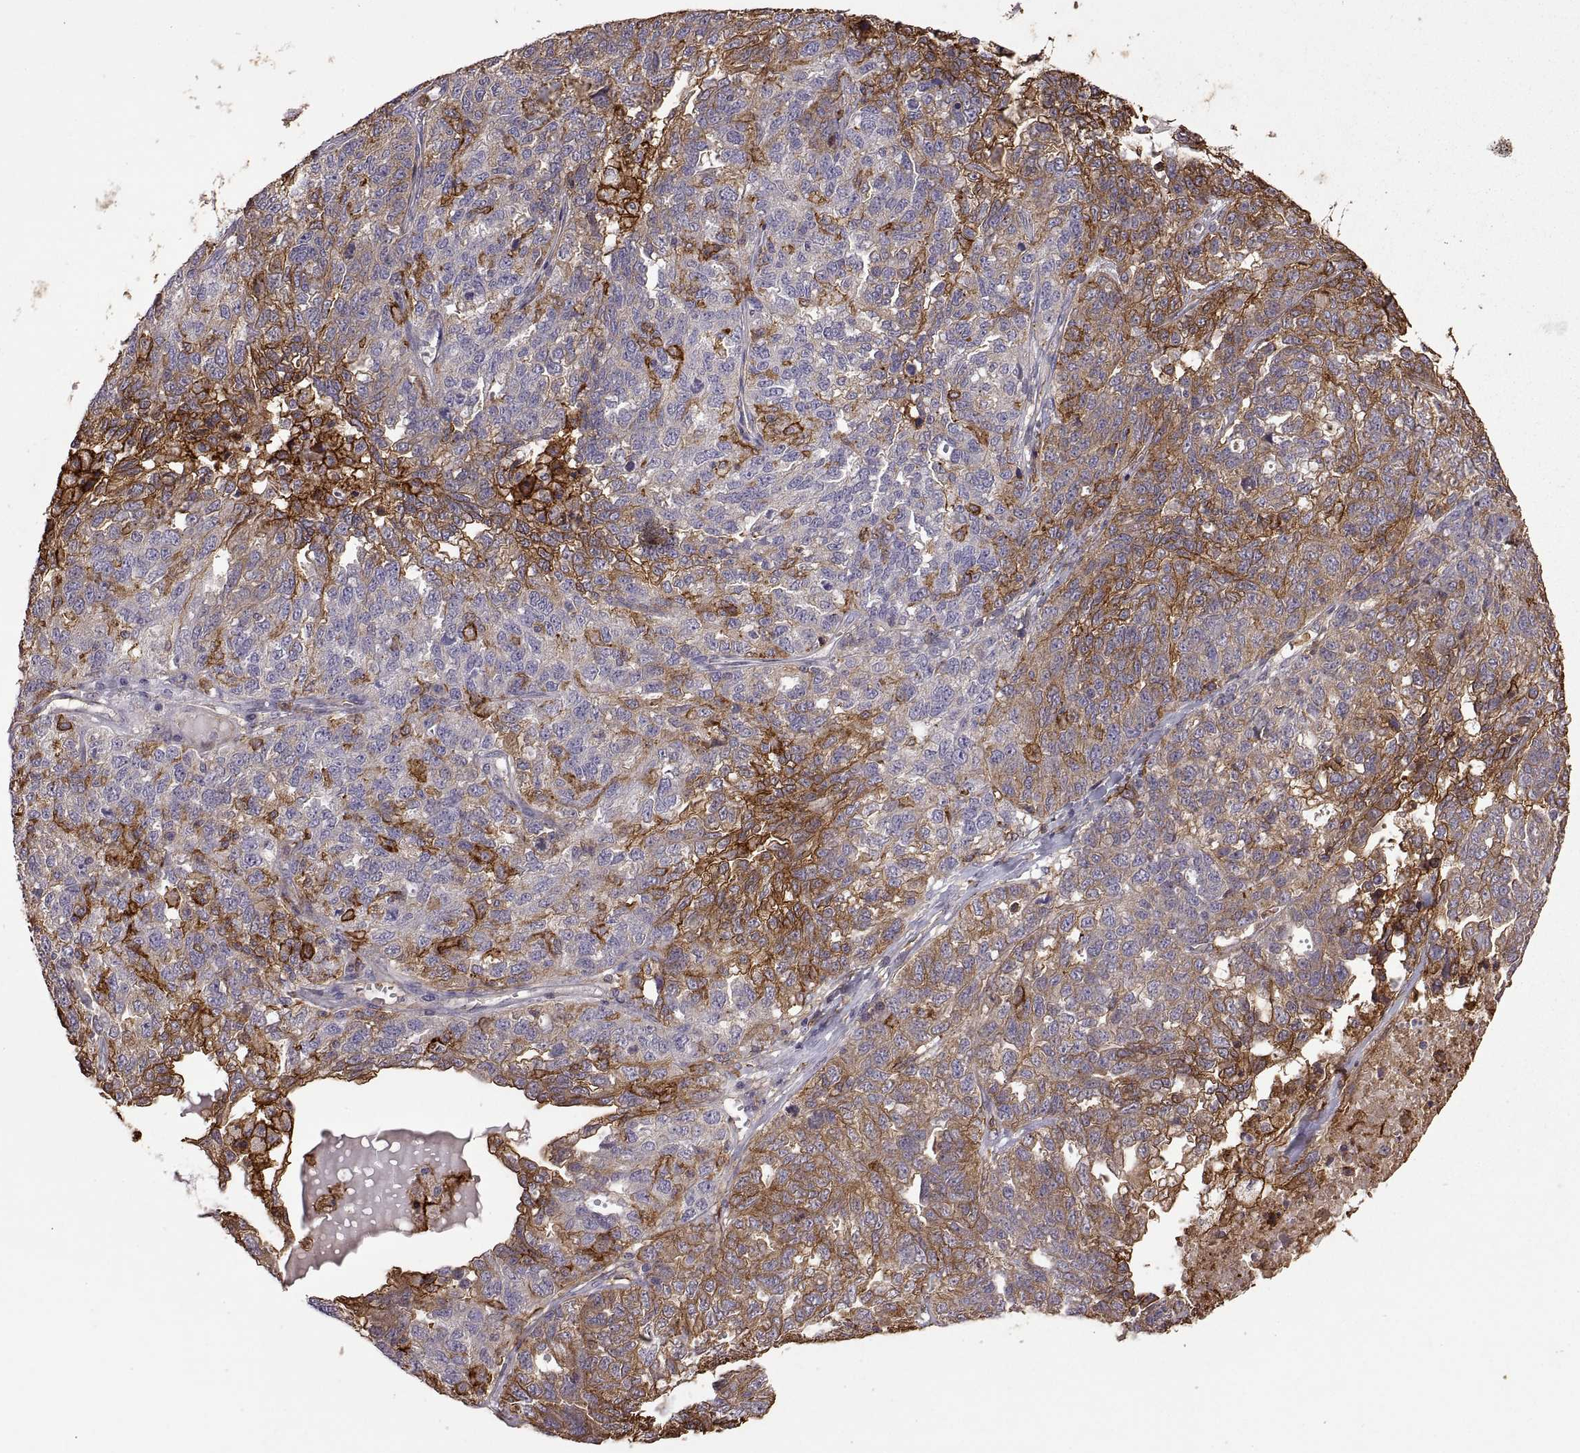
{"staining": {"intensity": "strong", "quantity": "25%-75%", "location": "cytoplasmic/membranous"}, "tissue": "ovarian cancer", "cell_type": "Tumor cells", "image_type": "cancer", "snomed": [{"axis": "morphology", "description": "Cystadenocarcinoma, serous, NOS"}, {"axis": "topography", "description": "Ovary"}], "caption": "A high amount of strong cytoplasmic/membranous expression is identified in about 25%-75% of tumor cells in ovarian cancer tissue.", "gene": "S100A10", "patient": {"sex": "female", "age": 71}}